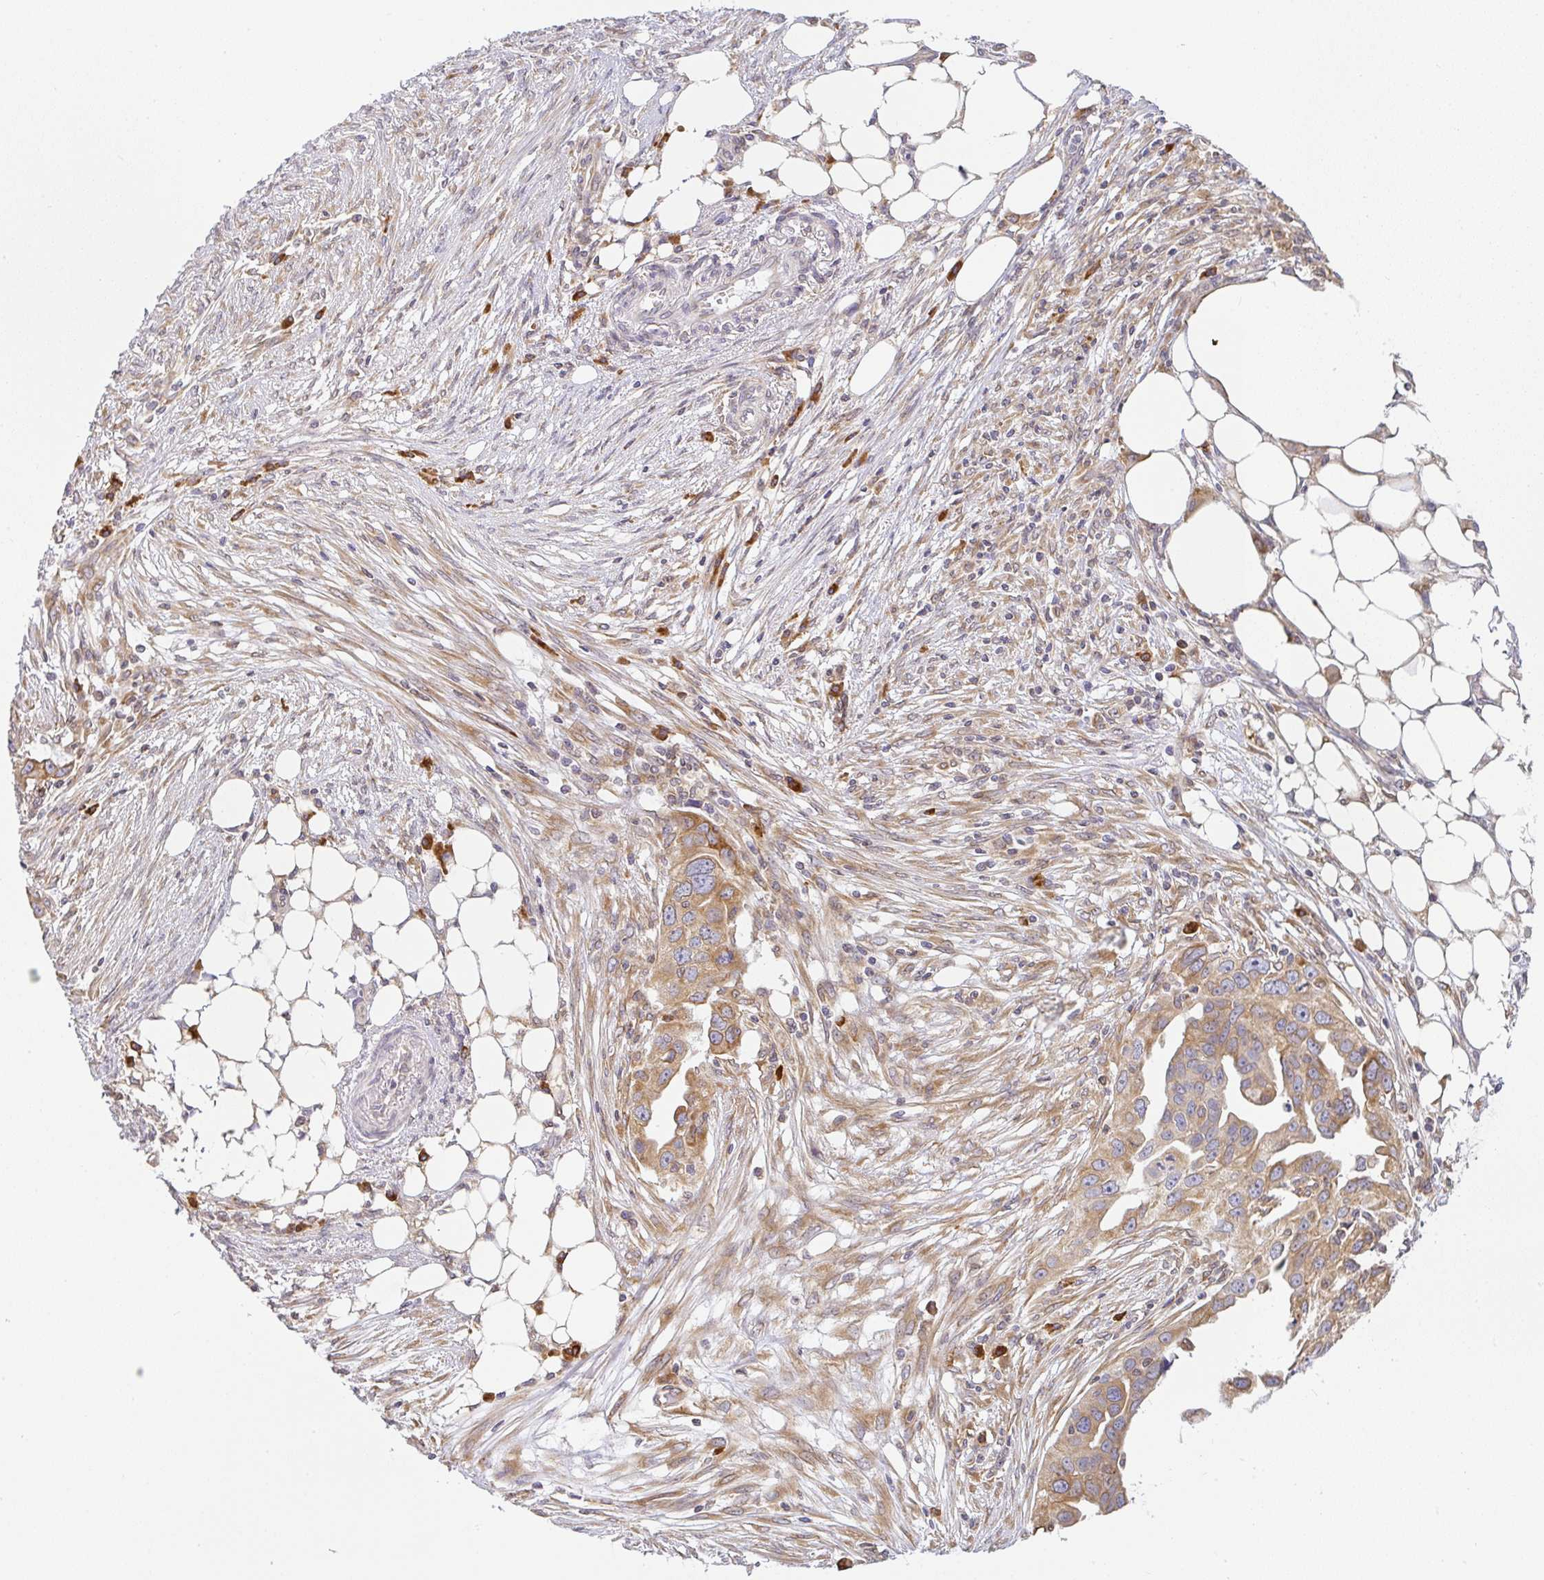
{"staining": {"intensity": "moderate", "quantity": ">75%", "location": "cytoplasmic/membranous"}, "tissue": "ovarian cancer", "cell_type": "Tumor cells", "image_type": "cancer", "snomed": [{"axis": "morphology", "description": "Carcinoma, endometroid"}, {"axis": "morphology", "description": "Cystadenocarcinoma, serous, NOS"}, {"axis": "topography", "description": "Ovary"}], "caption": "This photomicrograph shows endometroid carcinoma (ovarian) stained with immunohistochemistry to label a protein in brown. The cytoplasmic/membranous of tumor cells show moderate positivity for the protein. Nuclei are counter-stained blue.", "gene": "DERL2", "patient": {"sex": "female", "age": 45}}